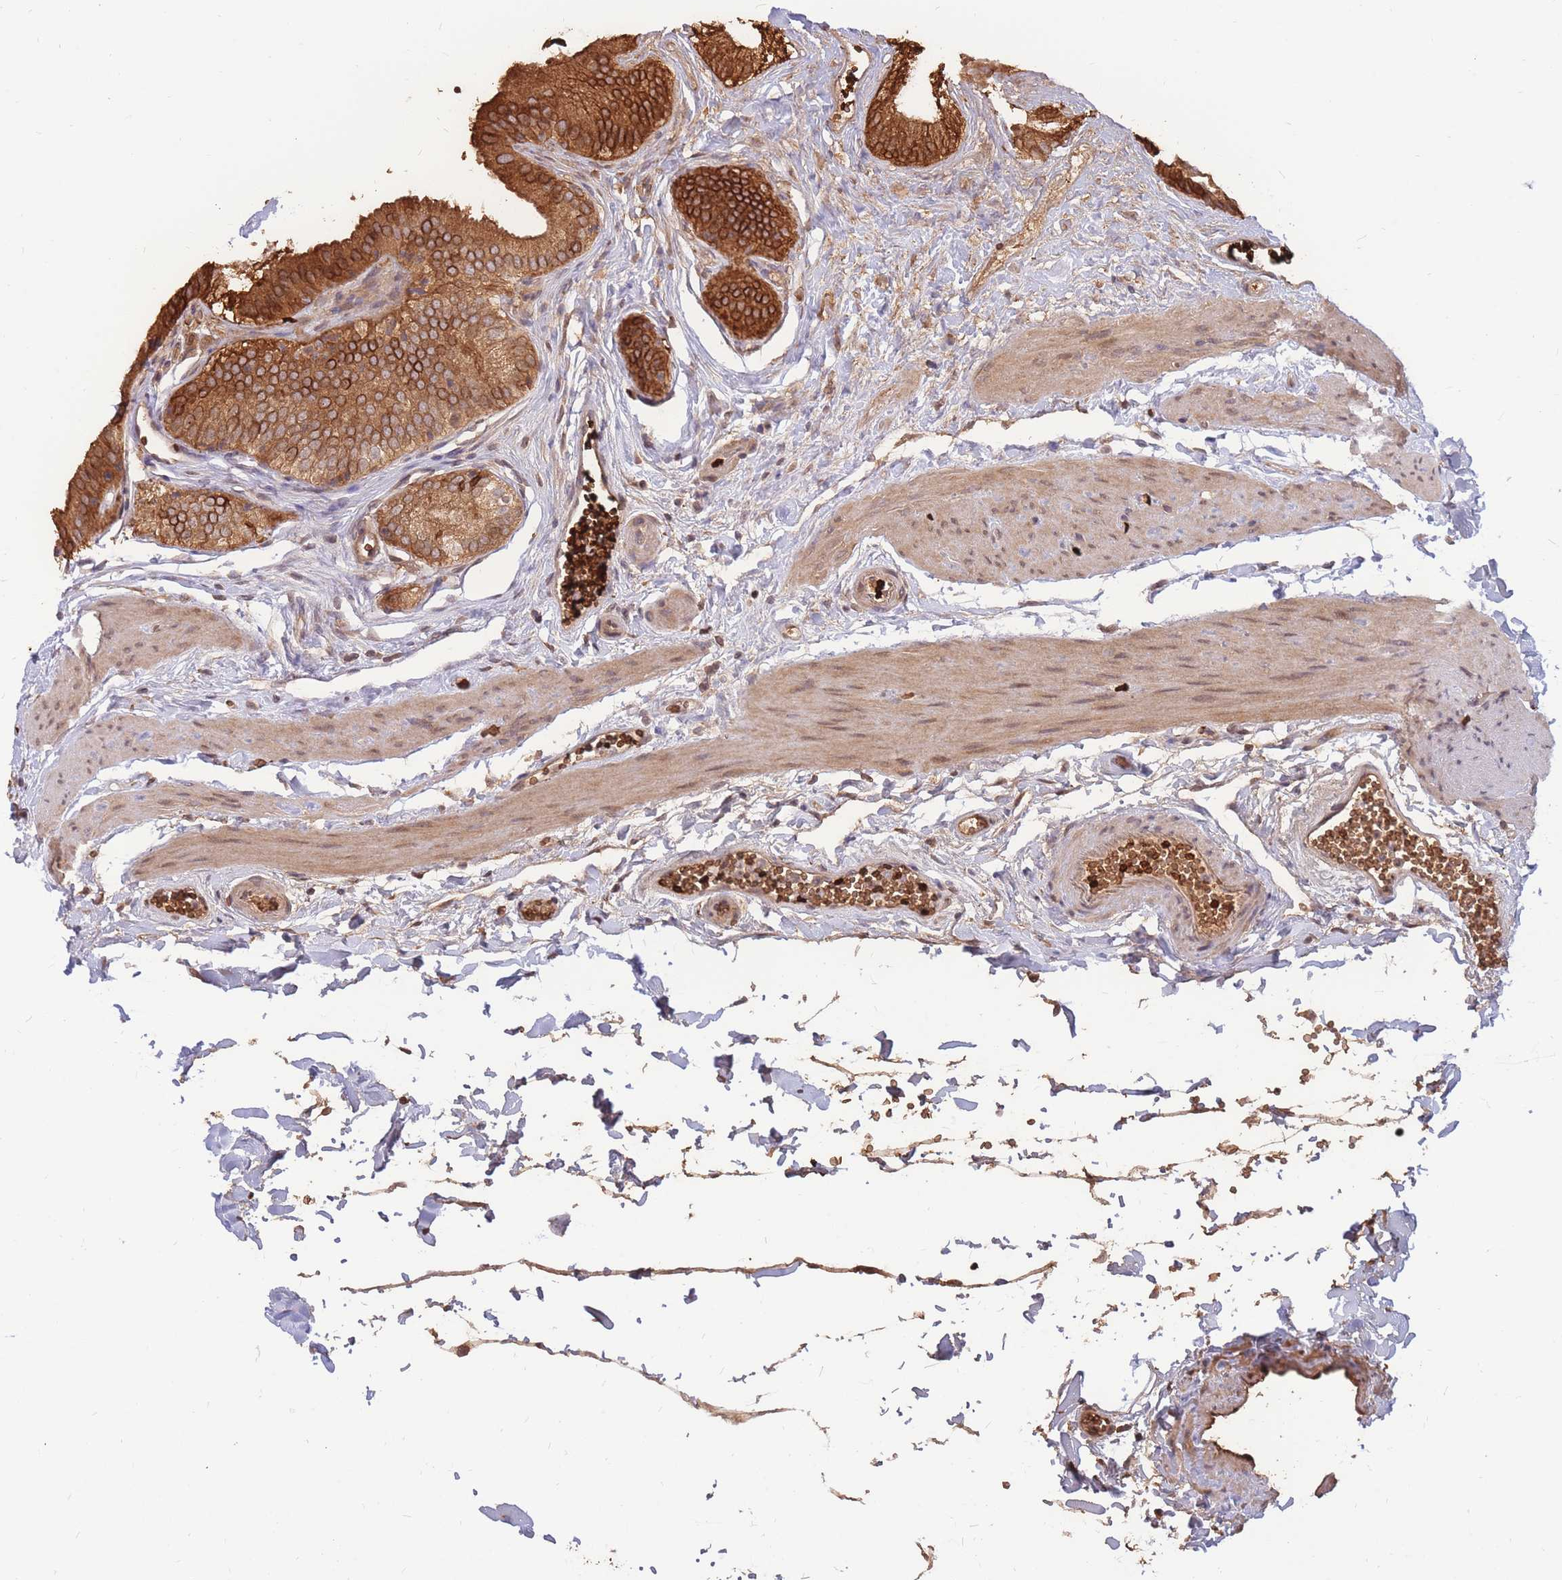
{"staining": {"intensity": "strong", "quantity": ">75%", "location": "cytoplasmic/membranous"}, "tissue": "gallbladder", "cell_type": "Glandular cells", "image_type": "normal", "snomed": [{"axis": "morphology", "description": "Normal tissue, NOS"}, {"axis": "topography", "description": "Gallbladder"}], "caption": "IHC of unremarkable human gallbladder demonstrates high levels of strong cytoplasmic/membranous expression in about >75% of glandular cells. (brown staining indicates protein expression, while blue staining denotes nuclei).", "gene": "ATP10D", "patient": {"sex": "female", "age": 54}}